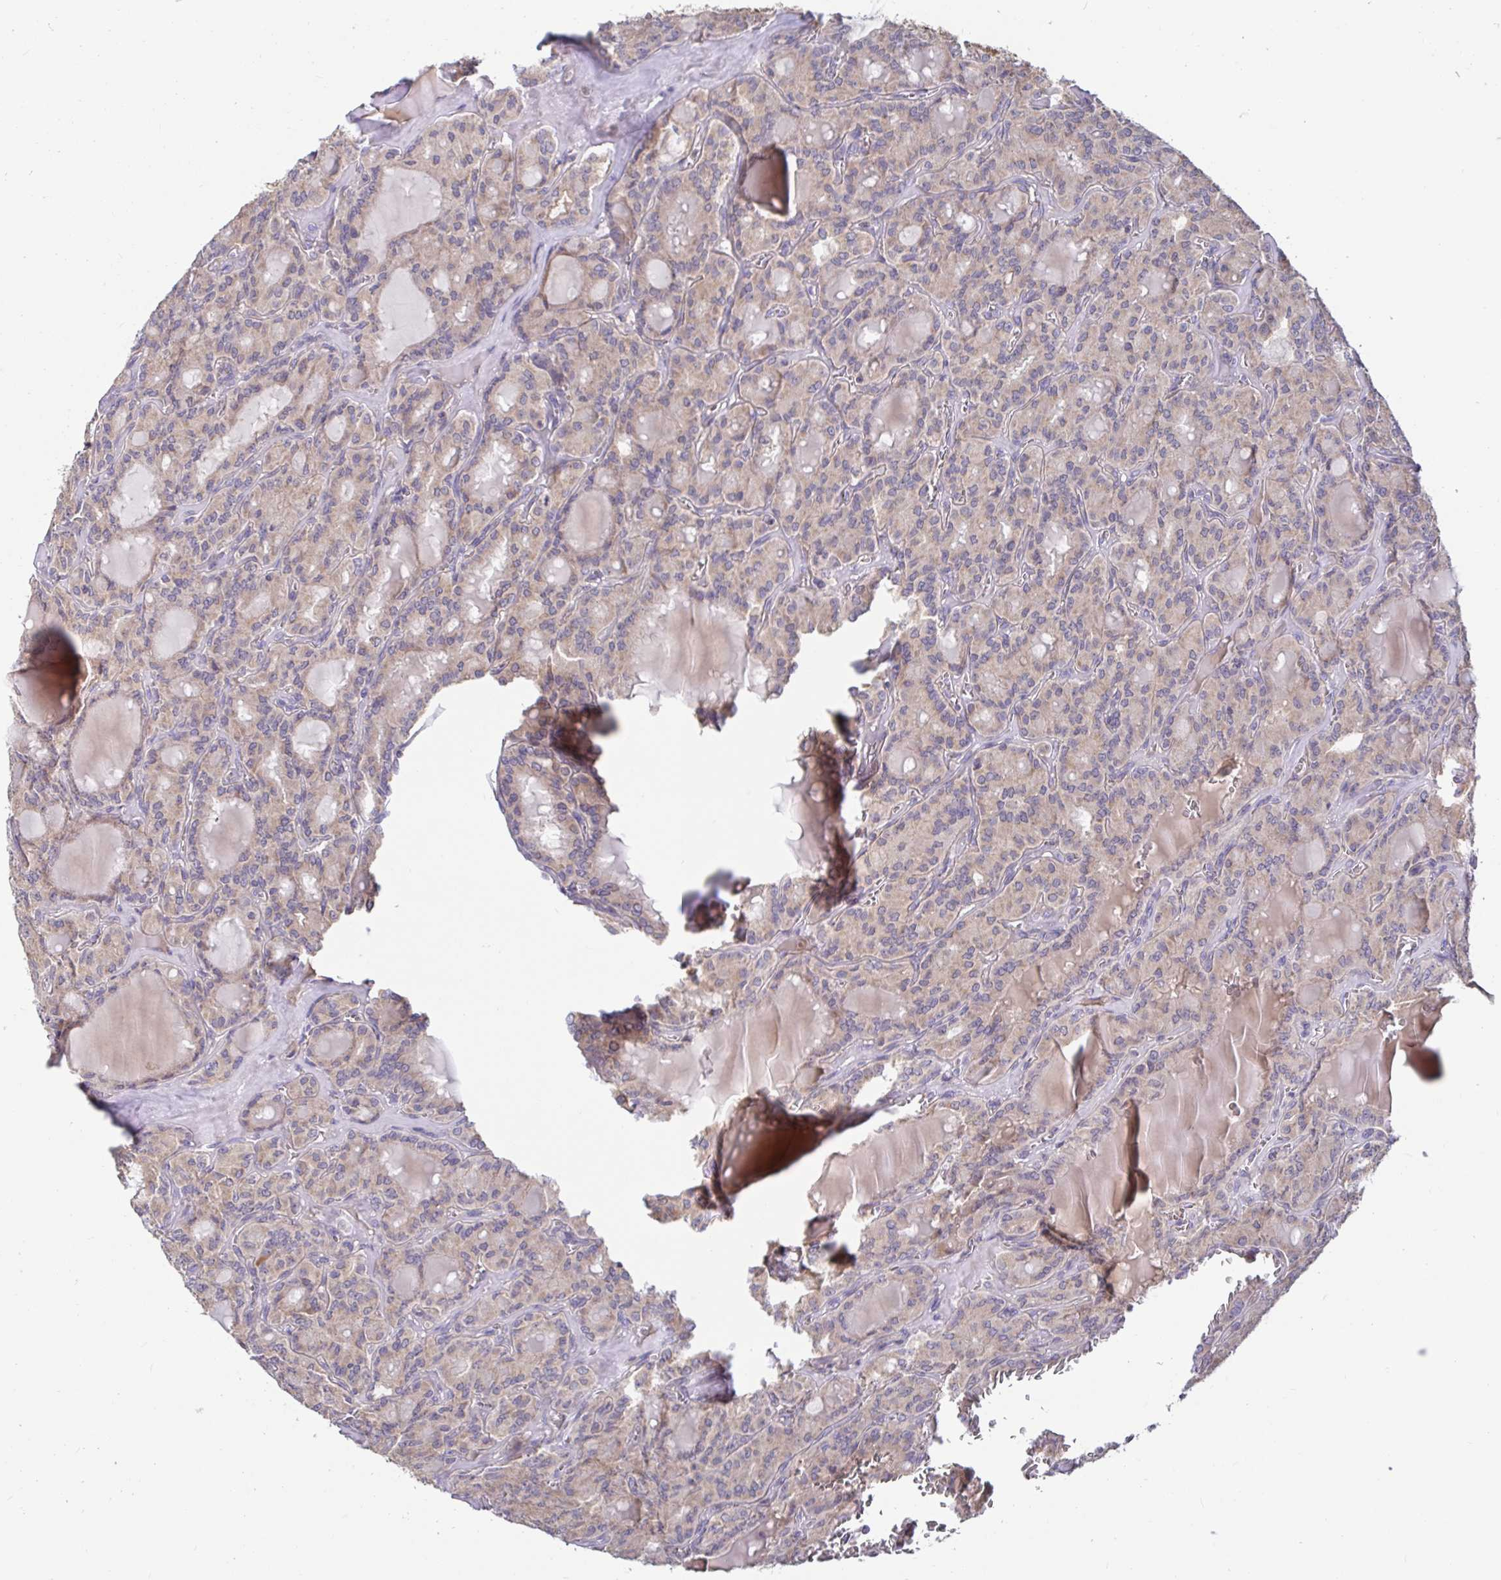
{"staining": {"intensity": "weak", "quantity": "25%-75%", "location": "cytoplasmic/membranous"}, "tissue": "thyroid cancer", "cell_type": "Tumor cells", "image_type": "cancer", "snomed": [{"axis": "morphology", "description": "Papillary adenocarcinoma, NOS"}, {"axis": "topography", "description": "Thyroid gland"}], "caption": "Immunohistochemistry image of human thyroid cancer stained for a protein (brown), which exhibits low levels of weak cytoplasmic/membranous staining in about 25%-75% of tumor cells.", "gene": "LARP1", "patient": {"sex": "male", "age": 87}}